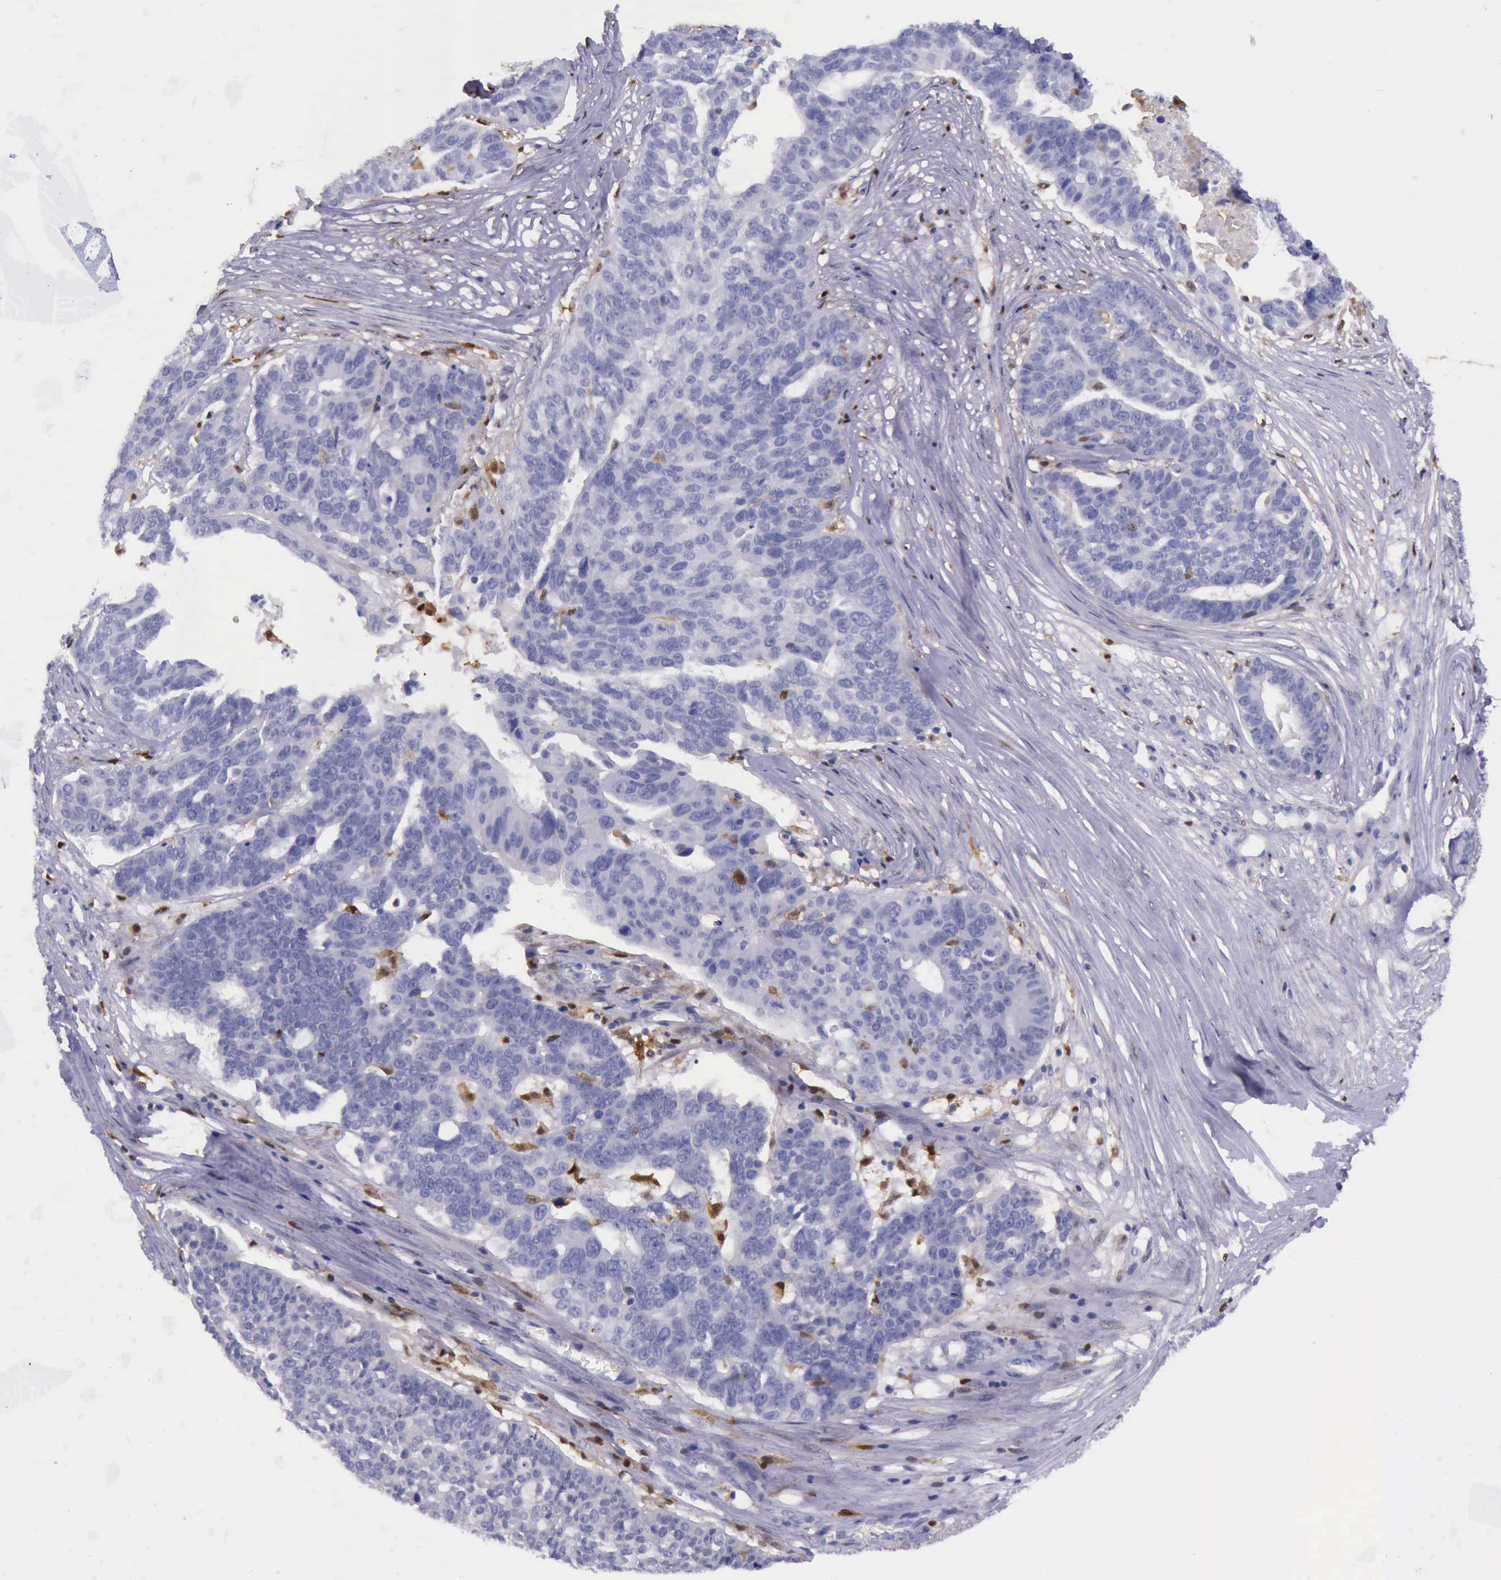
{"staining": {"intensity": "moderate", "quantity": "<25%", "location": "cytoplasmic/membranous,nuclear"}, "tissue": "ovarian cancer", "cell_type": "Tumor cells", "image_type": "cancer", "snomed": [{"axis": "morphology", "description": "Cystadenocarcinoma, serous, NOS"}, {"axis": "topography", "description": "Ovary"}], "caption": "This photomicrograph exhibits immunohistochemistry (IHC) staining of human serous cystadenocarcinoma (ovarian), with low moderate cytoplasmic/membranous and nuclear positivity in approximately <25% of tumor cells.", "gene": "TYMP", "patient": {"sex": "female", "age": 59}}